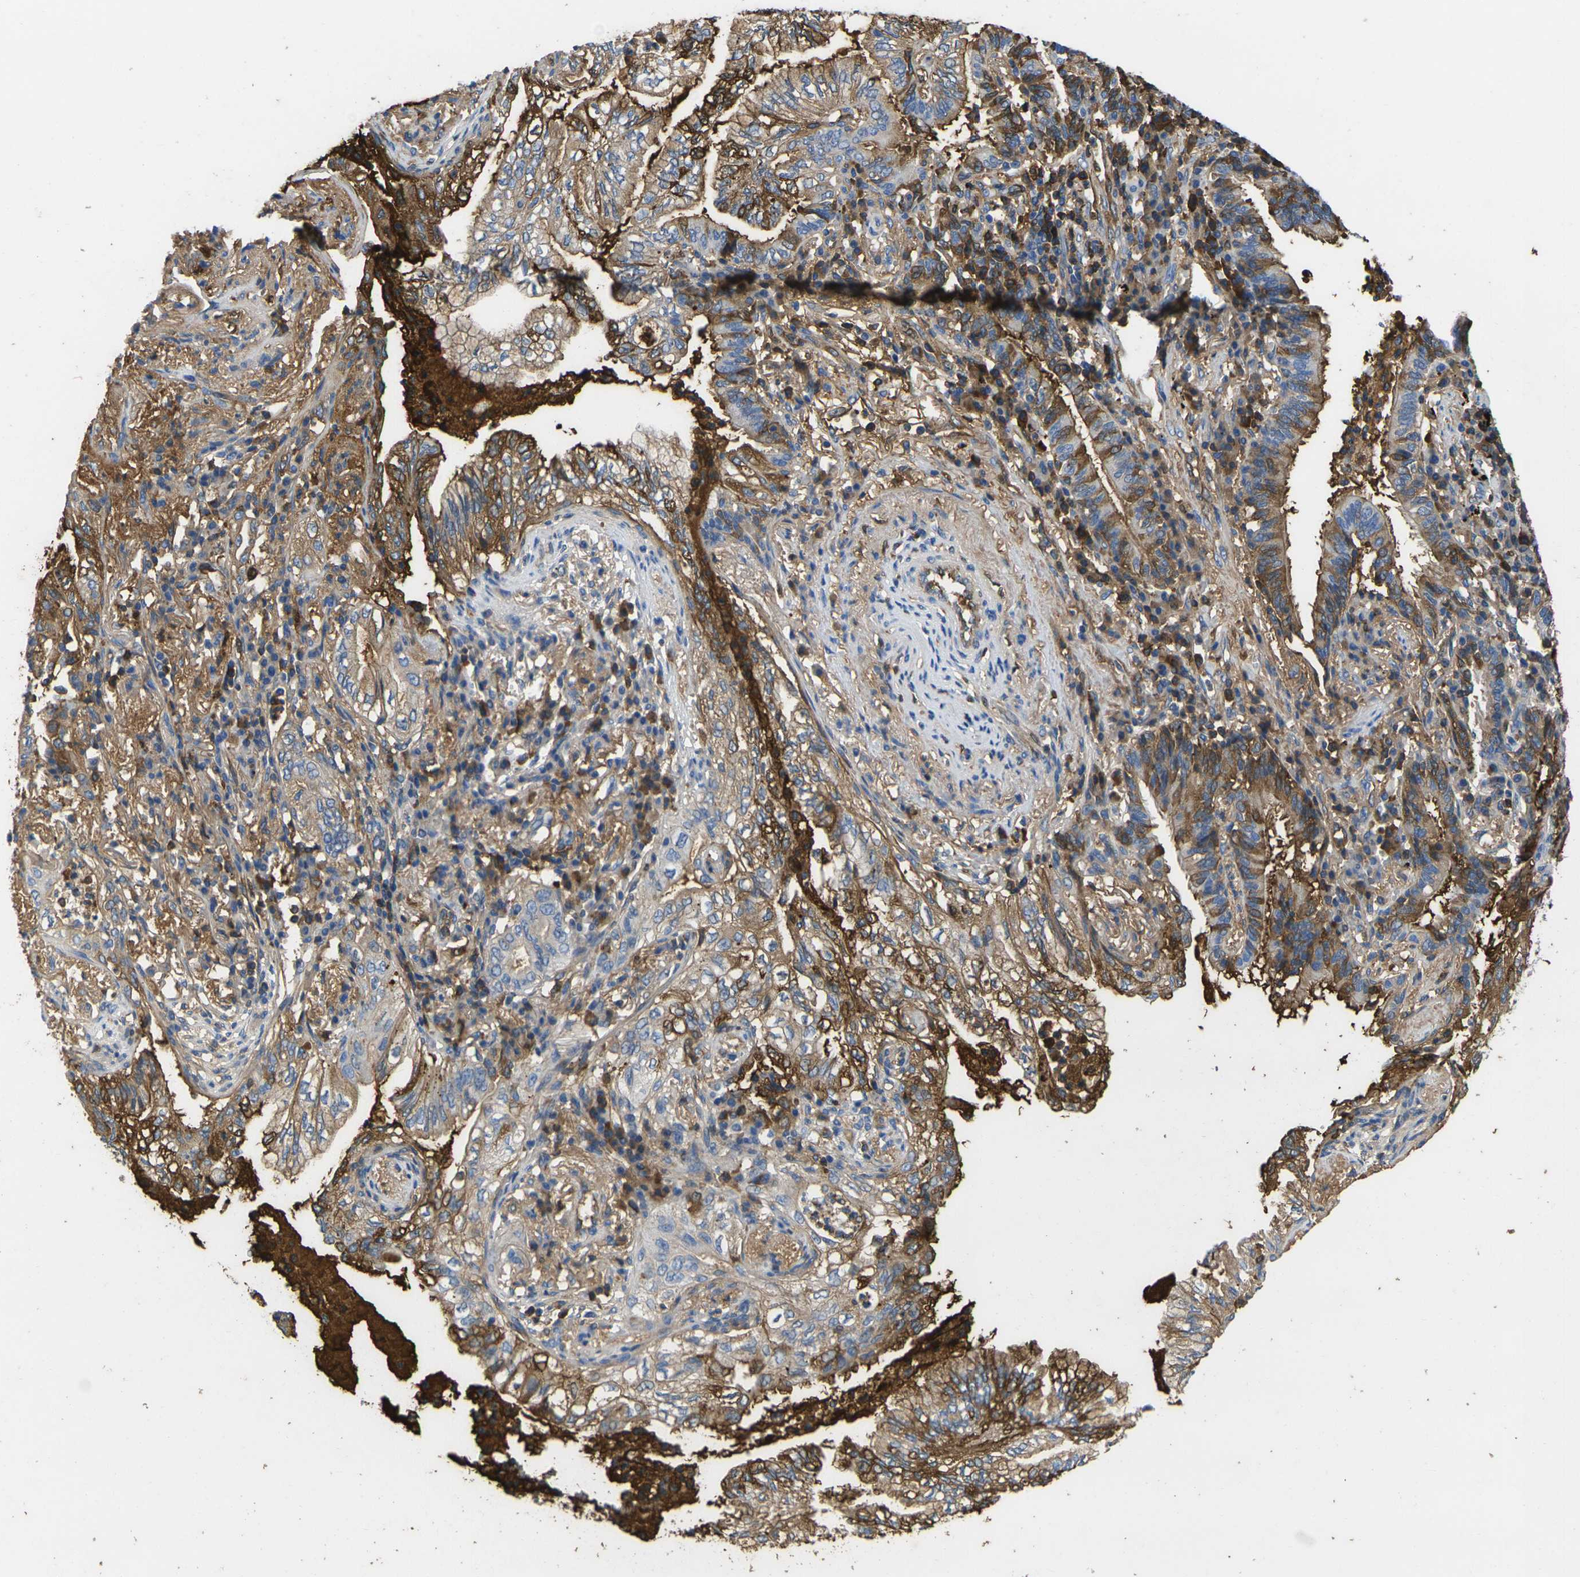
{"staining": {"intensity": "strong", "quantity": ">75%", "location": "cytoplasmic/membranous"}, "tissue": "lung cancer", "cell_type": "Tumor cells", "image_type": "cancer", "snomed": [{"axis": "morphology", "description": "Normal tissue, NOS"}, {"axis": "morphology", "description": "Adenocarcinoma, NOS"}, {"axis": "topography", "description": "Bronchus"}, {"axis": "topography", "description": "Lung"}], "caption": "A high-resolution image shows immunohistochemistry (IHC) staining of lung adenocarcinoma, which displays strong cytoplasmic/membranous expression in about >75% of tumor cells. The staining was performed using DAB (3,3'-diaminobenzidine) to visualize the protein expression in brown, while the nuclei were stained in blue with hematoxylin (Magnification: 20x).", "gene": "GREM2", "patient": {"sex": "female", "age": 70}}